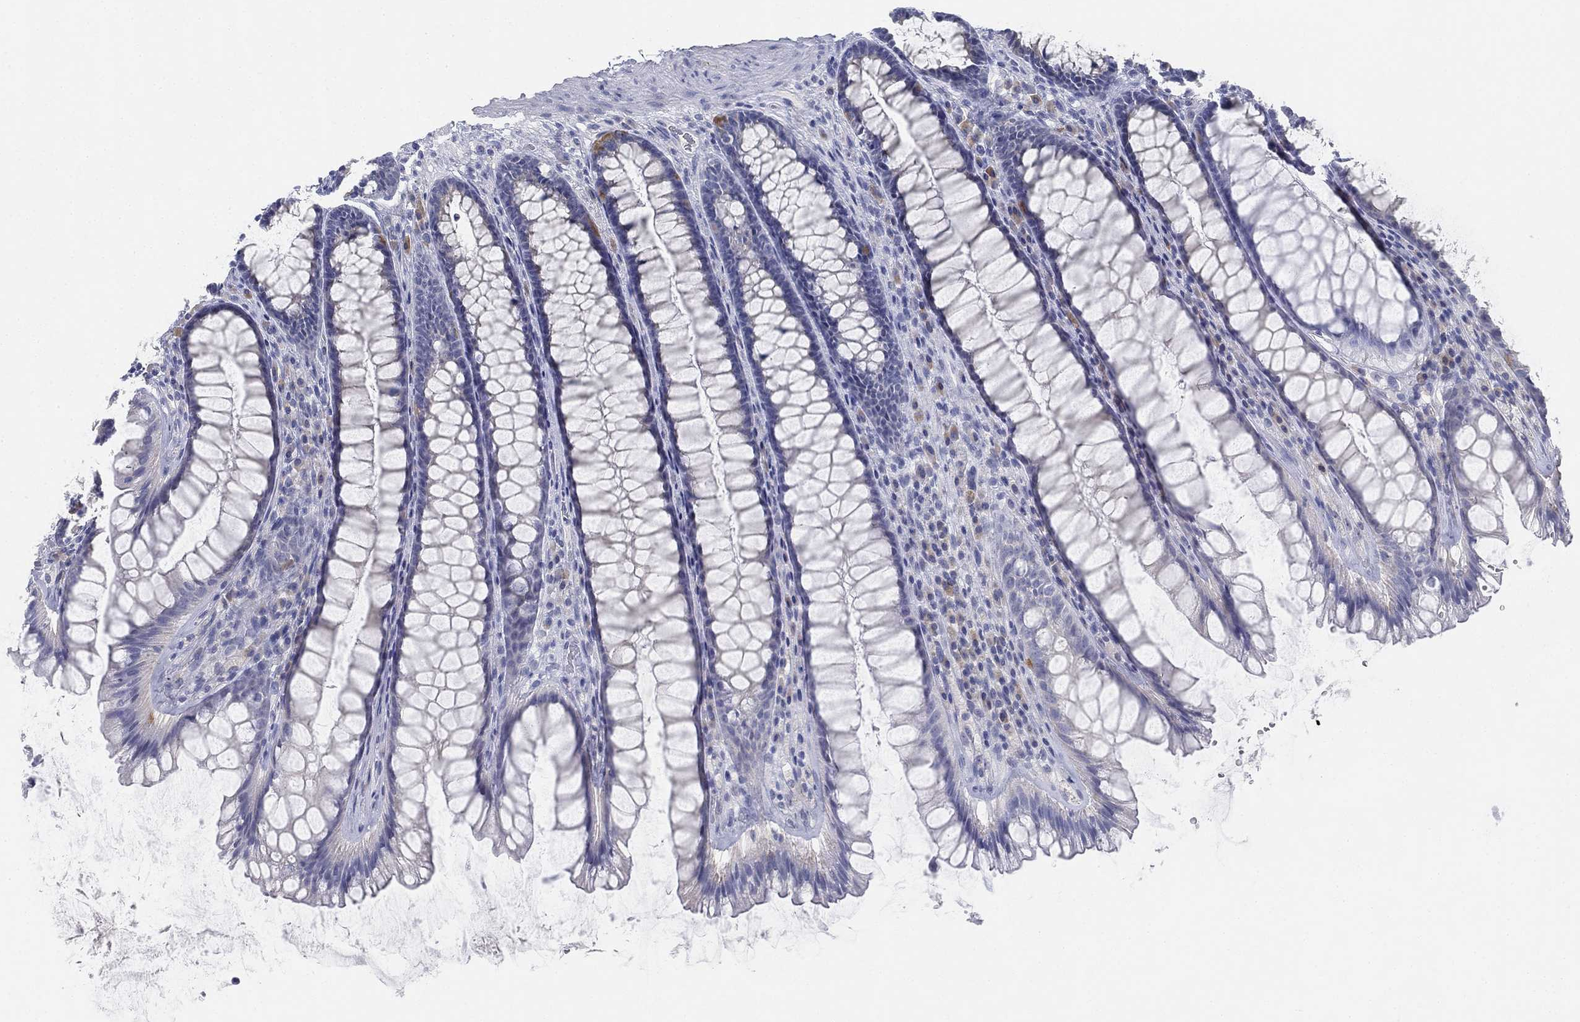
{"staining": {"intensity": "negative", "quantity": "none", "location": "none"}, "tissue": "rectum", "cell_type": "Glandular cells", "image_type": "normal", "snomed": [{"axis": "morphology", "description": "Normal tissue, NOS"}, {"axis": "topography", "description": "Rectum"}], "caption": "High power microscopy micrograph of an immunohistochemistry (IHC) photomicrograph of benign rectum, revealing no significant staining in glandular cells.", "gene": "GCNA", "patient": {"sex": "male", "age": 72}}